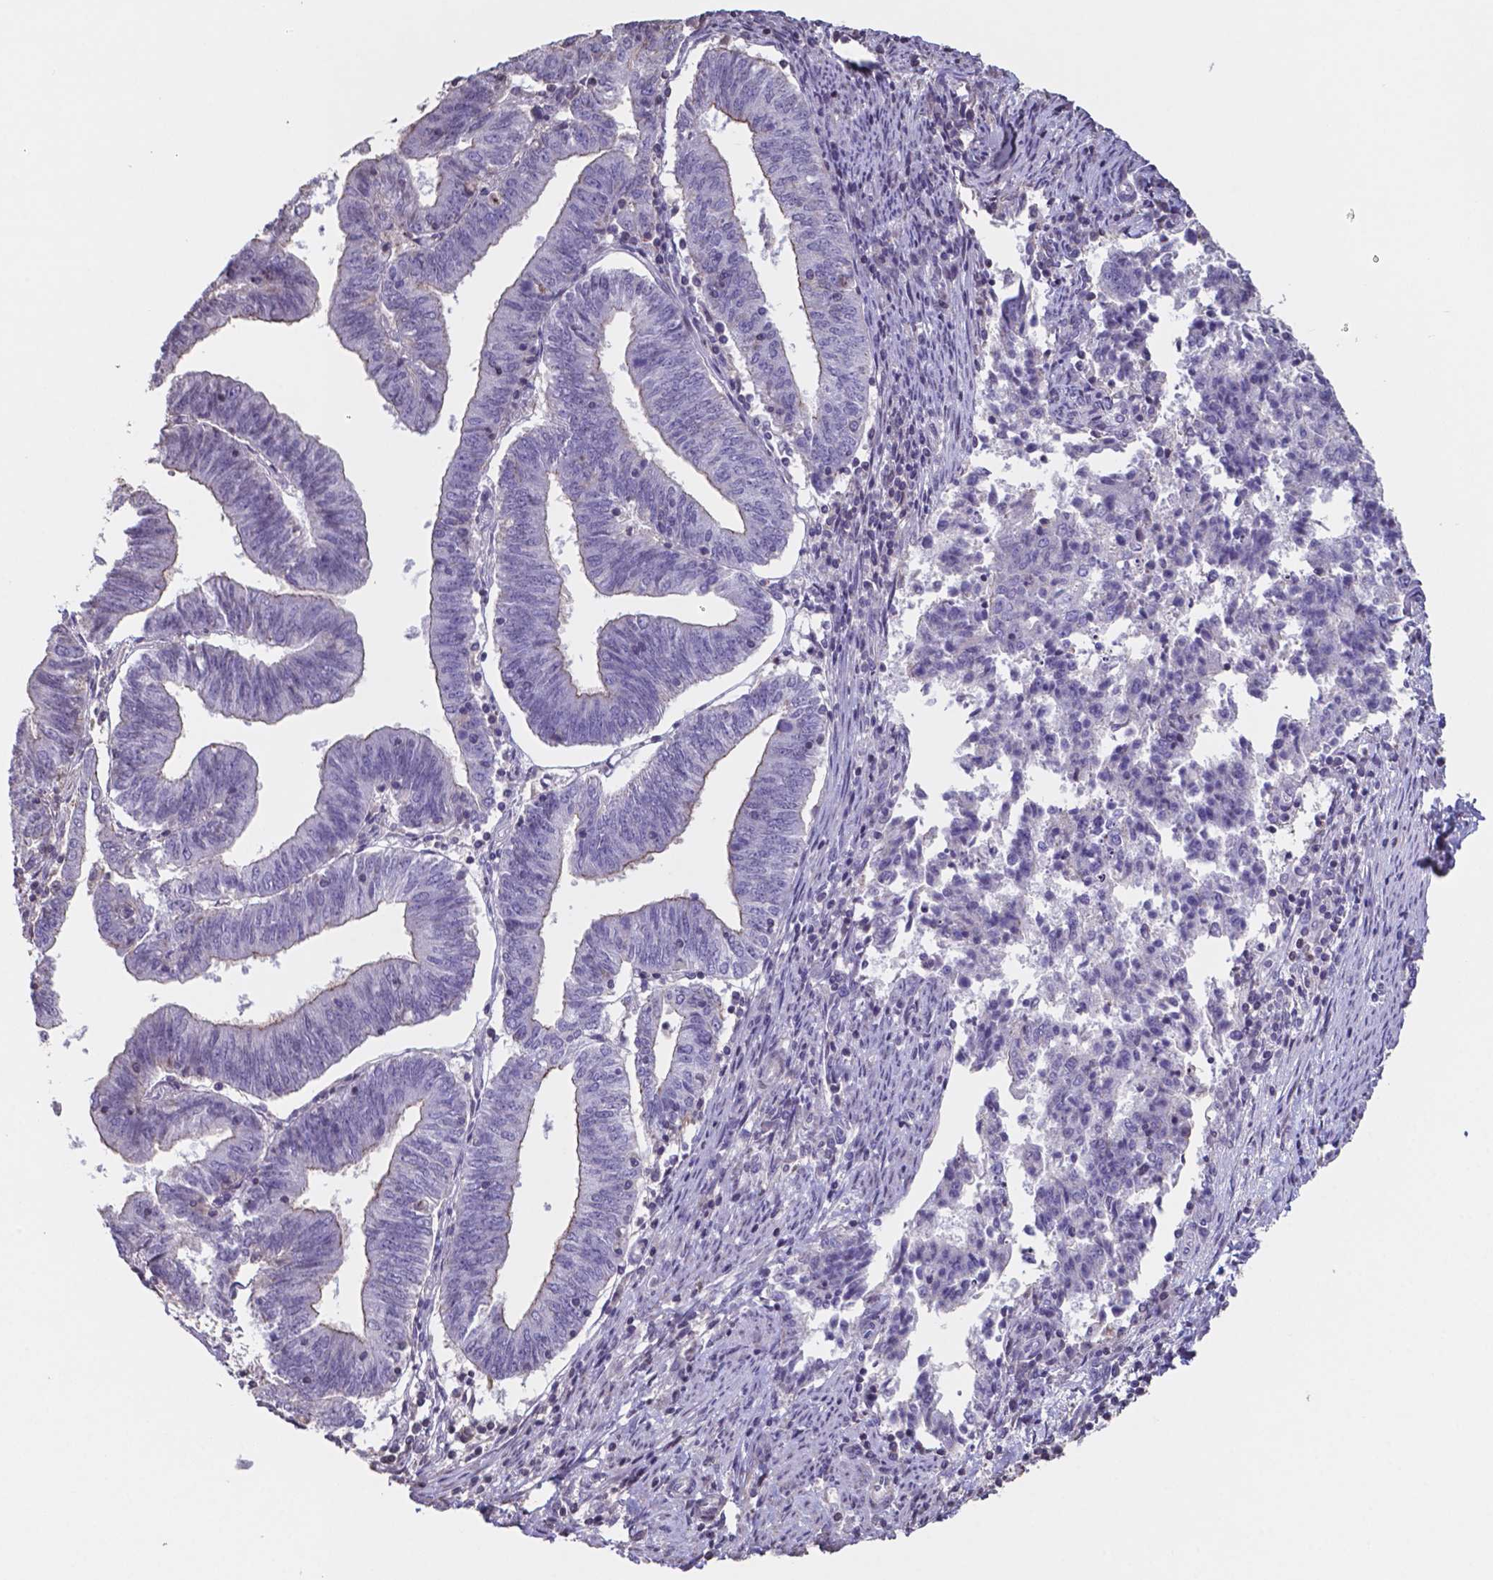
{"staining": {"intensity": "weak", "quantity": "<25%", "location": "cytoplasmic/membranous"}, "tissue": "endometrial cancer", "cell_type": "Tumor cells", "image_type": "cancer", "snomed": [{"axis": "morphology", "description": "Adenocarcinoma, NOS"}, {"axis": "topography", "description": "Endometrium"}], "caption": "Immunohistochemistry (IHC) histopathology image of endometrial cancer (adenocarcinoma) stained for a protein (brown), which reveals no expression in tumor cells.", "gene": "MLC1", "patient": {"sex": "female", "age": 82}}